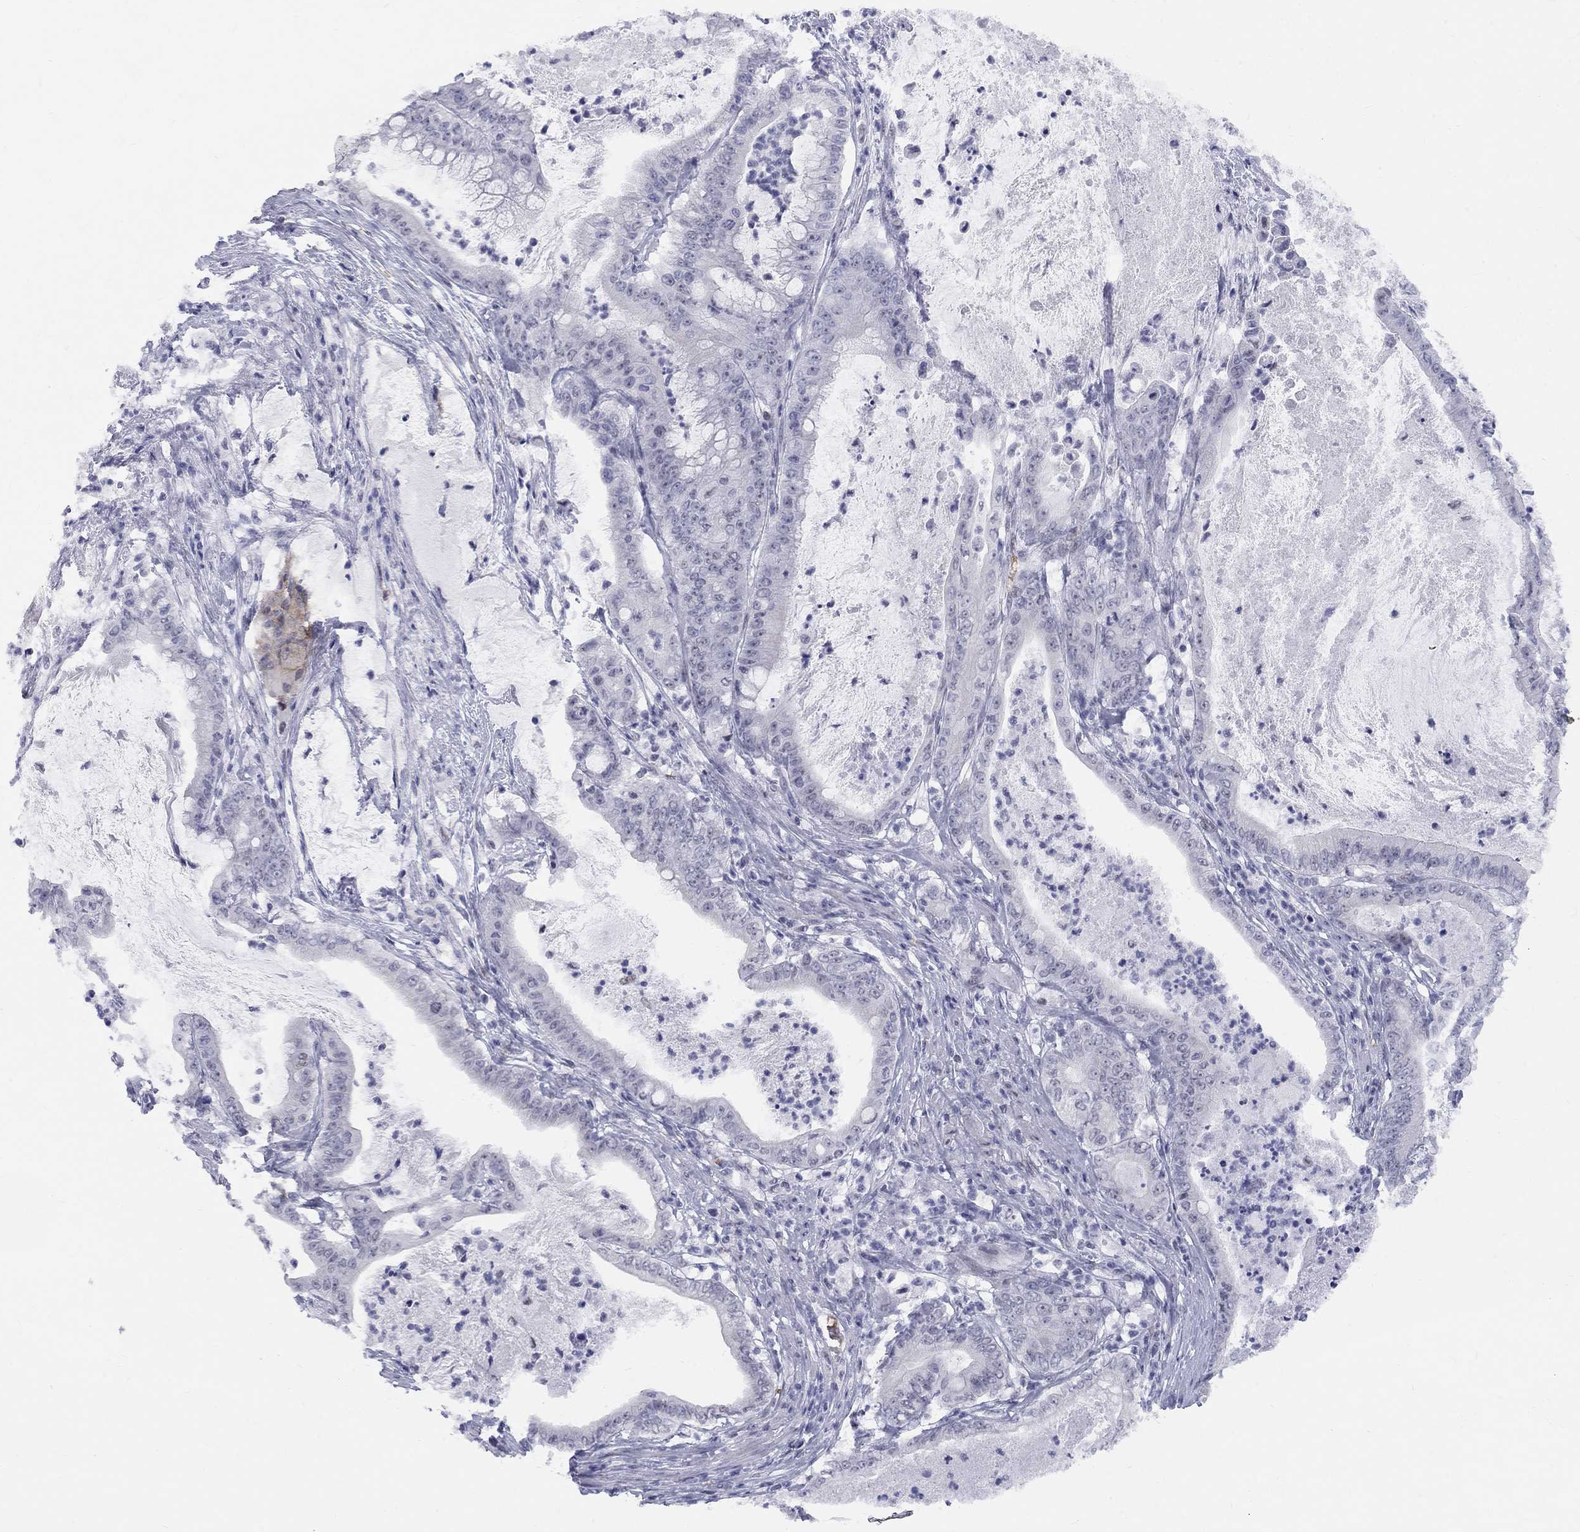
{"staining": {"intensity": "negative", "quantity": "none", "location": "none"}, "tissue": "pancreatic cancer", "cell_type": "Tumor cells", "image_type": "cancer", "snomed": [{"axis": "morphology", "description": "Adenocarcinoma, NOS"}, {"axis": "topography", "description": "Pancreas"}], "caption": "Immunohistochemistry (IHC) of human pancreatic cancer (adenocarcinoma) shows no staining in tumor cells.", "gene": "DMTN", "patient": {"sex": "male", "age": 71}}